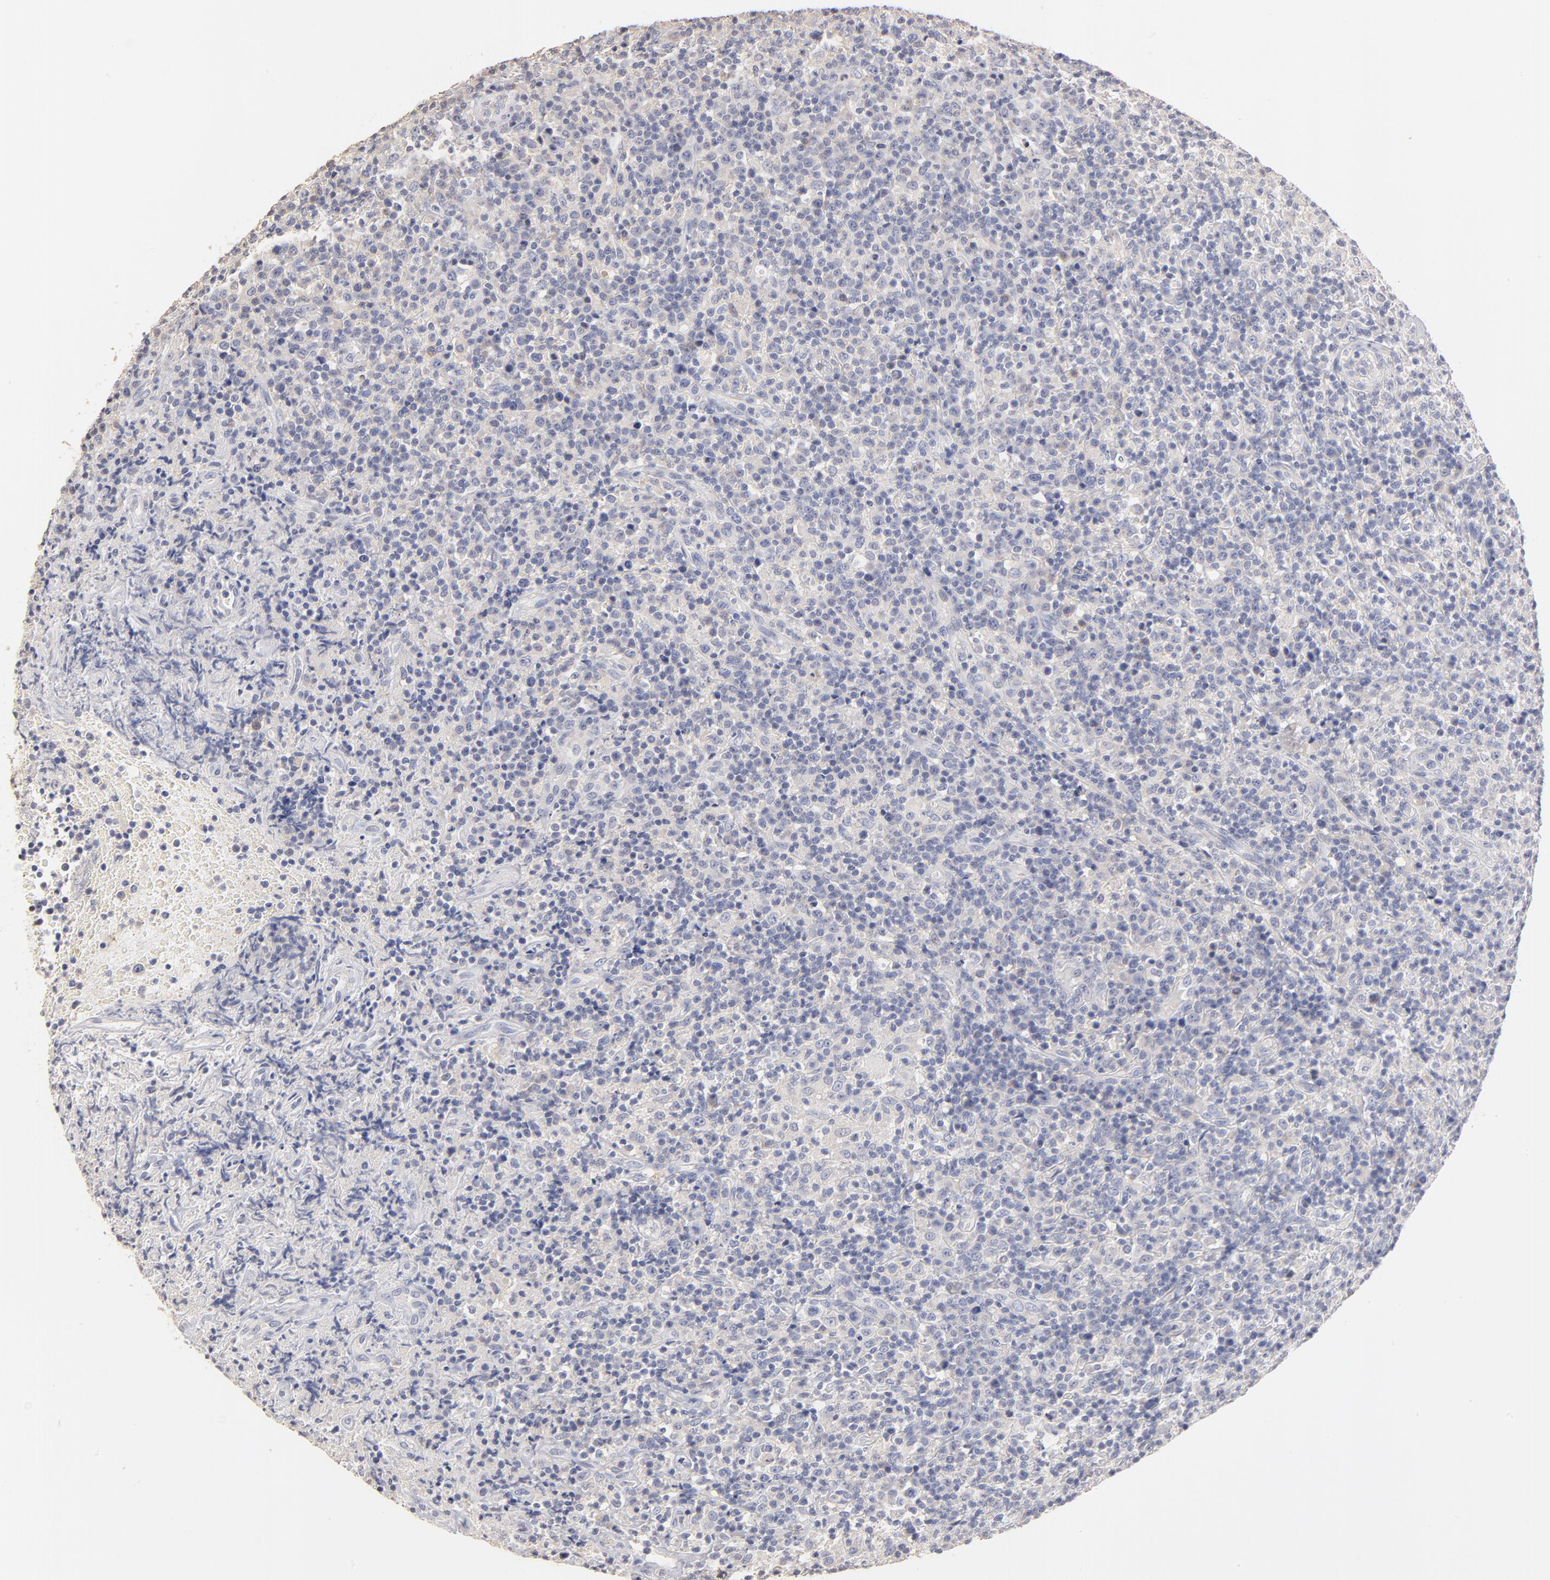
{"staining": {"intensity": "negative", "quantity": "none", "location": "none"}, "tissue": "lymphoma", "cell_type": "Tumor cells", "image_type": "cancer", "snomed": [{"axis": "morphology", "description": "Malignant lymphoma, non-Hodgkin's type, Low grade"}, {"axis": "topography", "description": "Spleen"}], "caption": "A photomicrograph of lymphoma stained for a protein displays no brown staining in tumor cells. (DAB (3,3'-diaminobenzidine) immunohistochemistry visualized using brightfield microscopy, high magnification).", "gene": "ITGA8", "patient": {"sex": "male", "age": 80}}